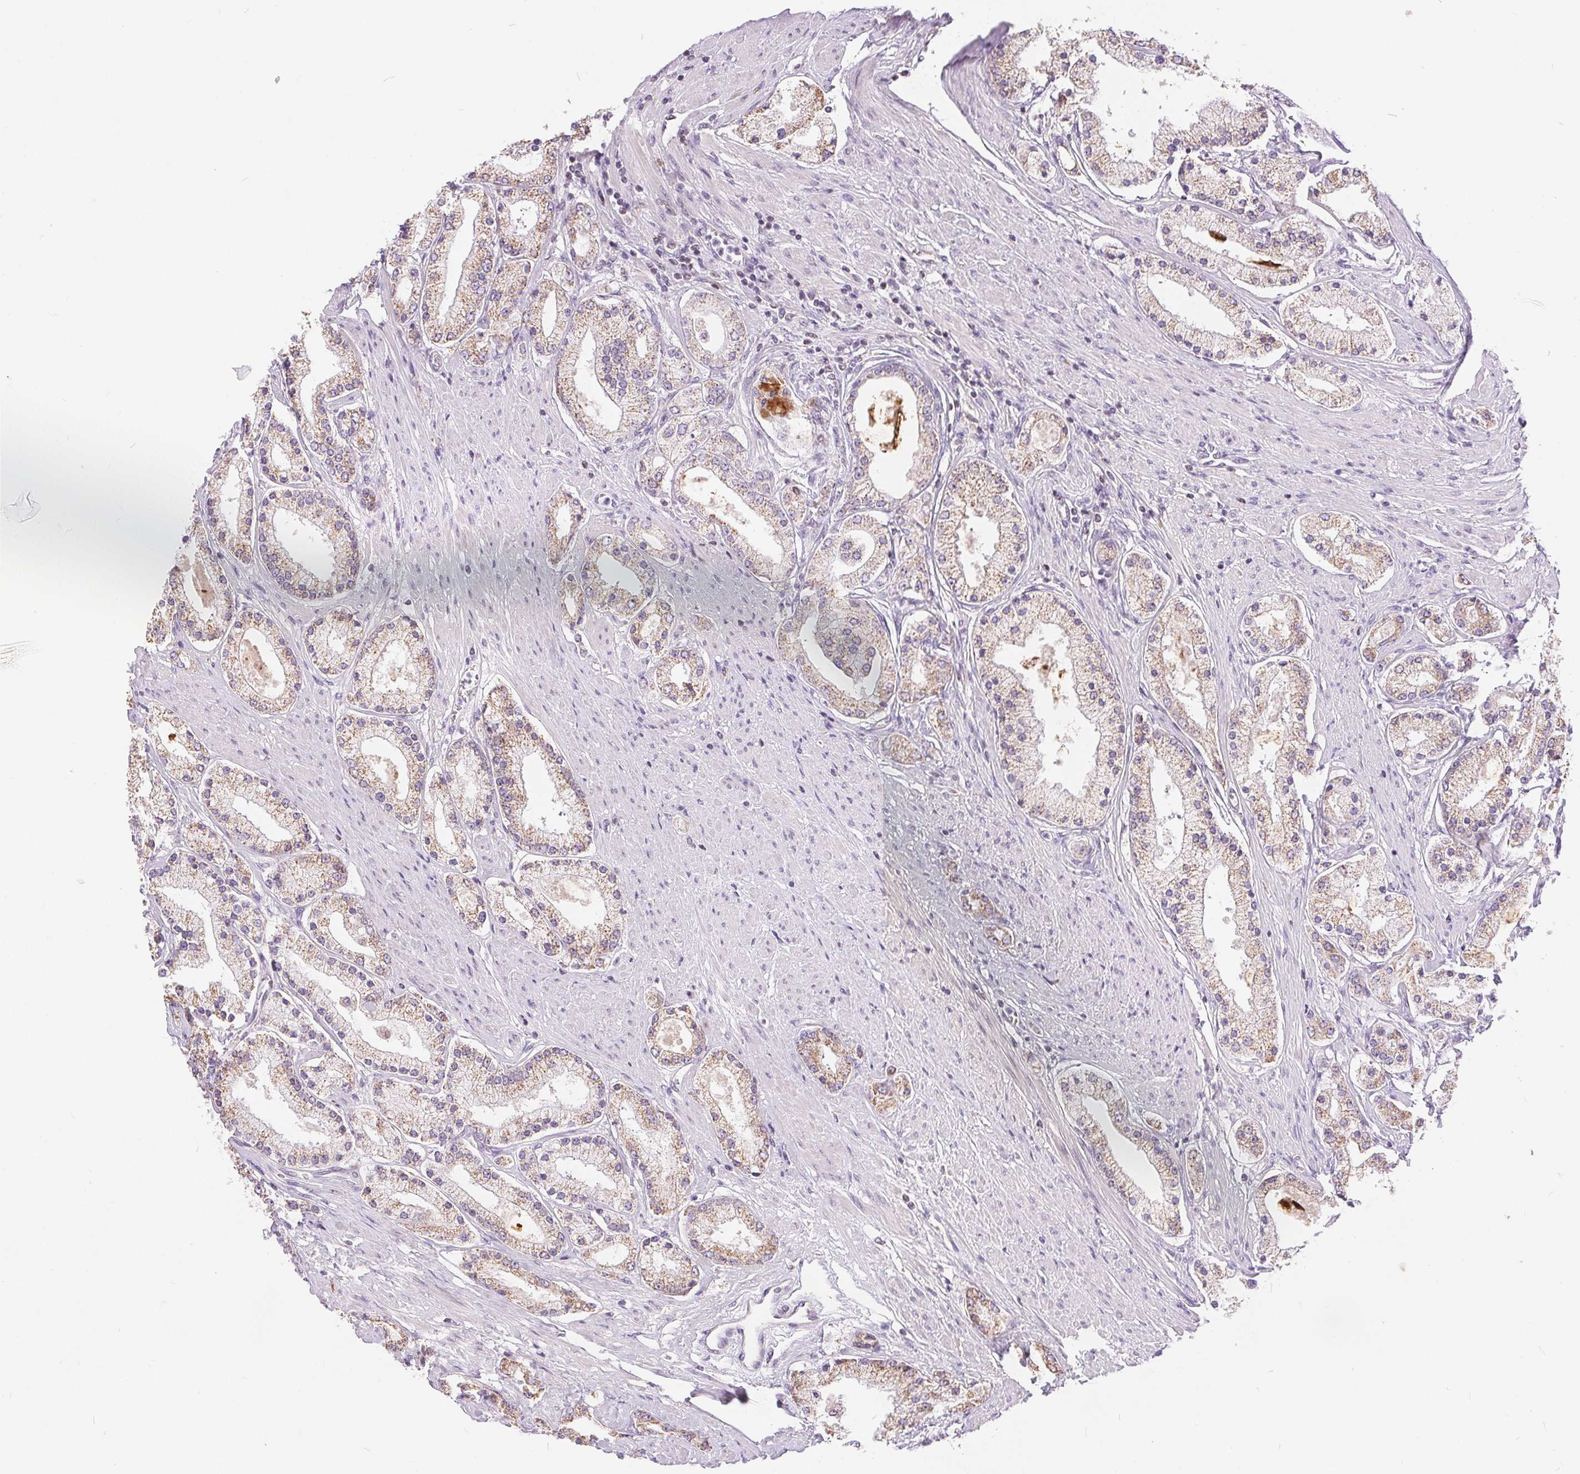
{"staining": {"intensity": "weak", "quantity": "25%-75%", "location": "cytoplasmic/membranous"}, "tissue": "prostate cancer", "cell_type": "Tumor cells", "image_type": "cancer", "snomed": [{"axis": "morphology", "description": "Adenocarcinoma, High grade"}, {"axis": "topography", "description": "Prostate"}], "caption": "Weak cytoplasmic/membranous positivity for a protein is present in about 25%-75% of tumor cells of prostate cancer using immunohistochemistry (IHC).", "gene": "POU2F2", "patient": {"sex": "male", "age": 67}}